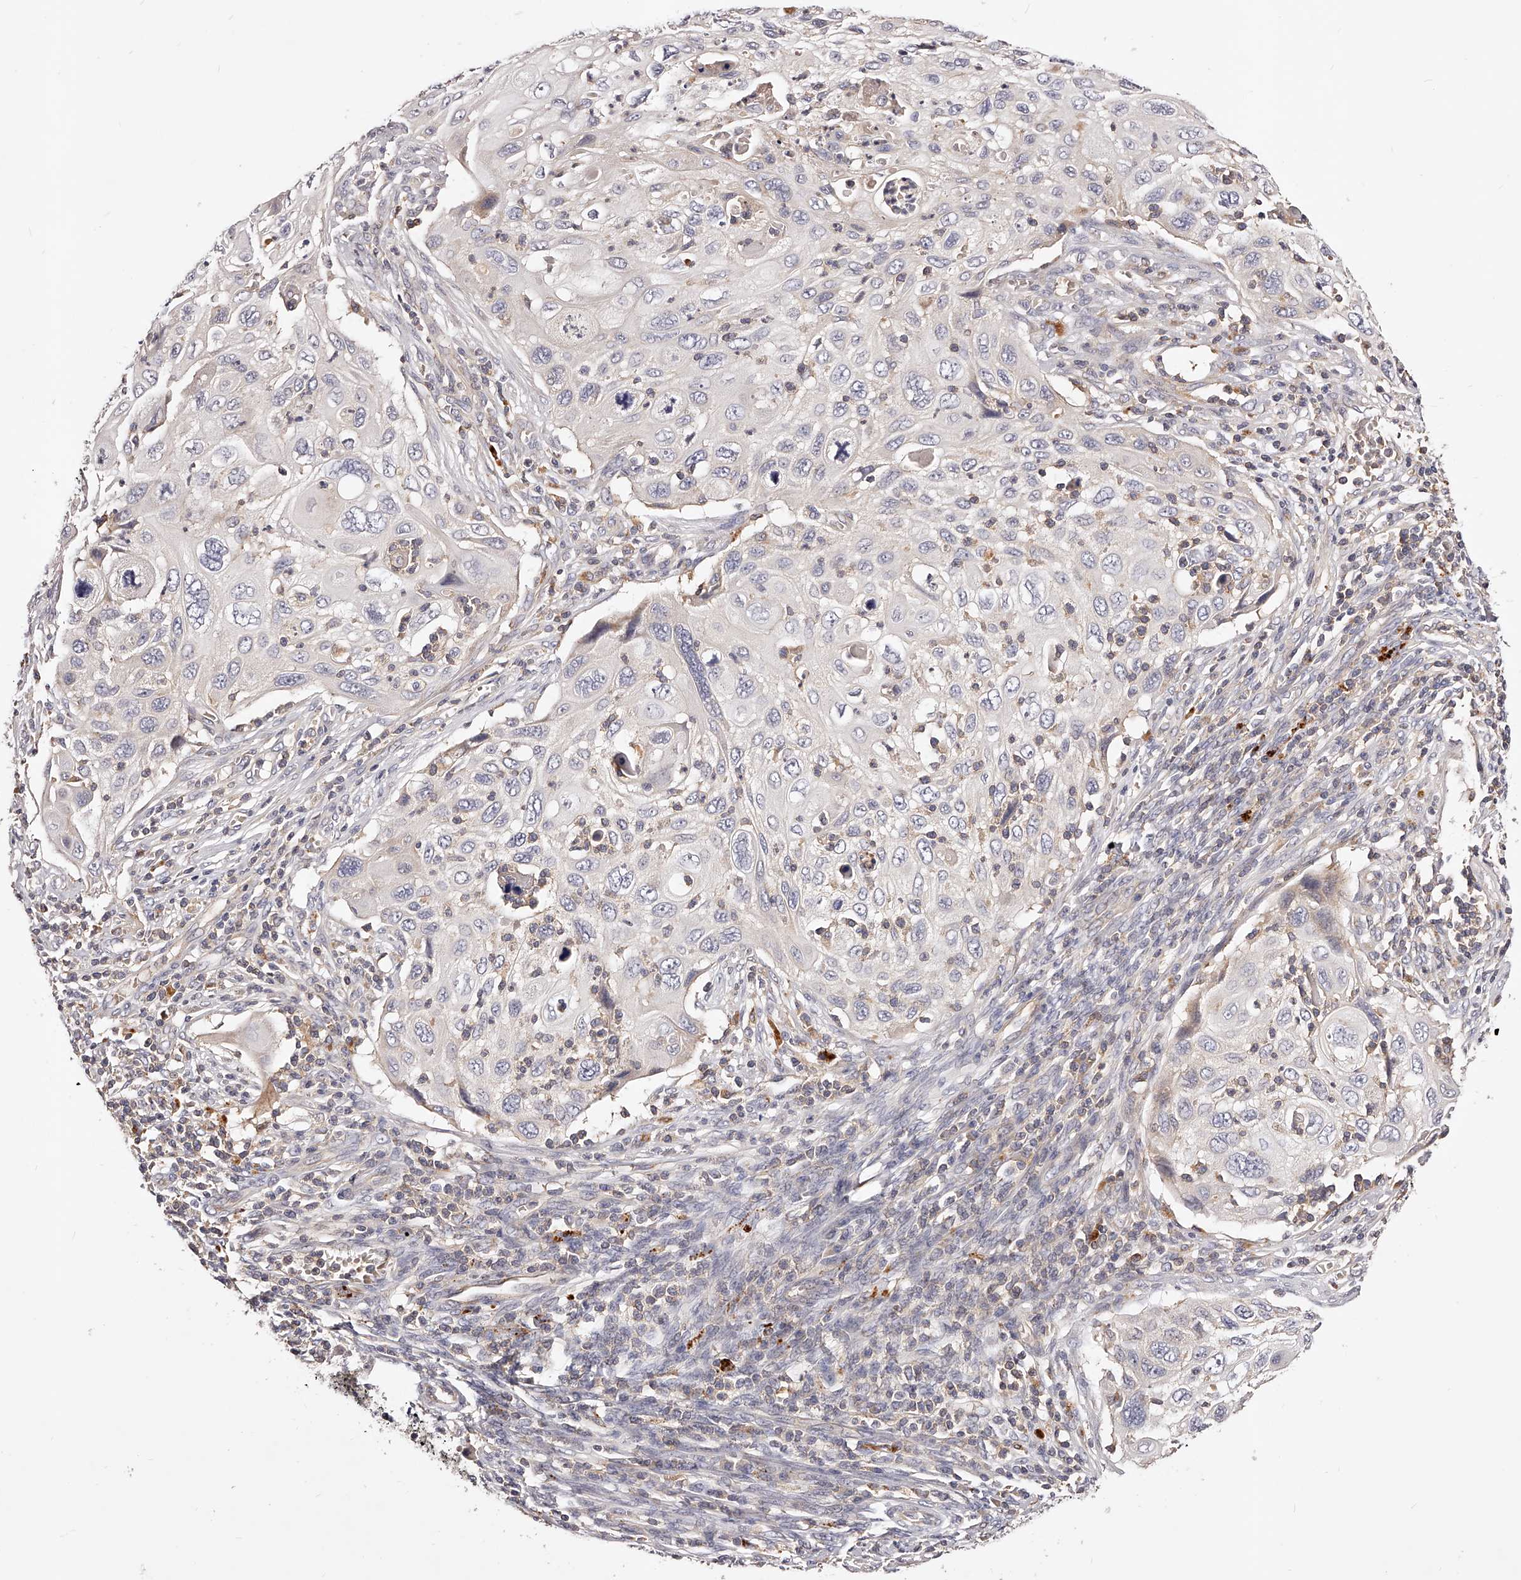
{"staining": {"intensity": "negative", "quantity": "none", "location": "none"}, "tissue": "cervical cancer", "cell_type": "Tumor cells", "image_type": "cancer", "snomed": [{"axis": "morphology", "description": "Squamous cell carcinoma, NOS"}, {"axis": "topography", "description": "Cervix"}], "caption": "Immunohistochemical staining of human cervical cancer demonstrates no significant expression in tumor cells.", "gene": "PHACTR1", "patient": {"sex": "female", "age": 70}}